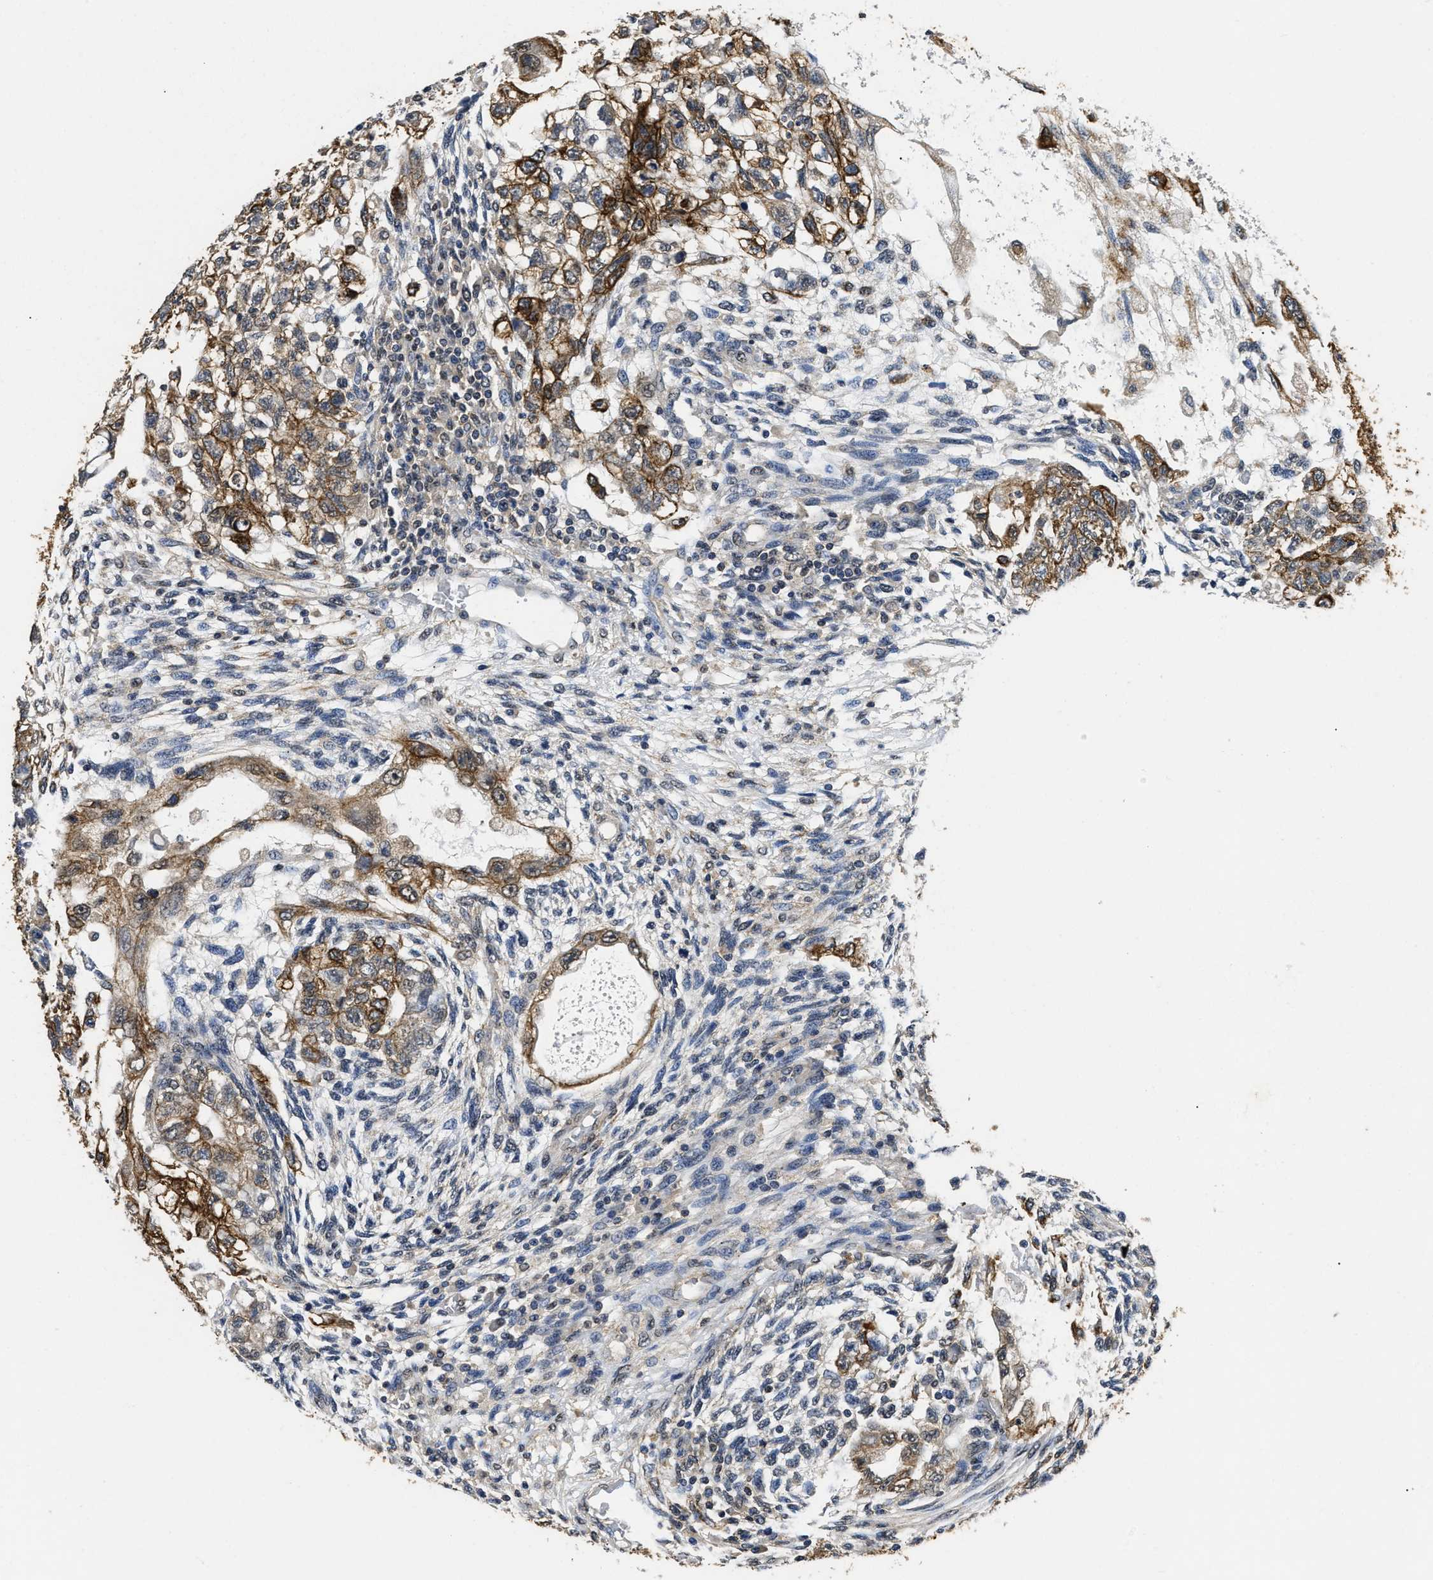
{"staining": {"intensity": "moderate", "quantity": ">75%", "location": "cytoplasmic/membranous"}, "tissue": "testis cancer", "cell_type": "Tumor cells", "image_type": "cancer", "snomed": [{"axis": "morphology", "description": "Normal tissue, NOS"}, {"axis": "morphology", "description": "Carcinoma, Embryonal, NOS"}, {"axis": "topography", "description": "Testis"}], "caption": "Testis cancer stained with a brown dye exhibits moderate cytoplasmic/membranous positive expression in about >75% of tumor cells.", "gene": "CTNNA1", "patient": {"sex": "male", "age": 36}}